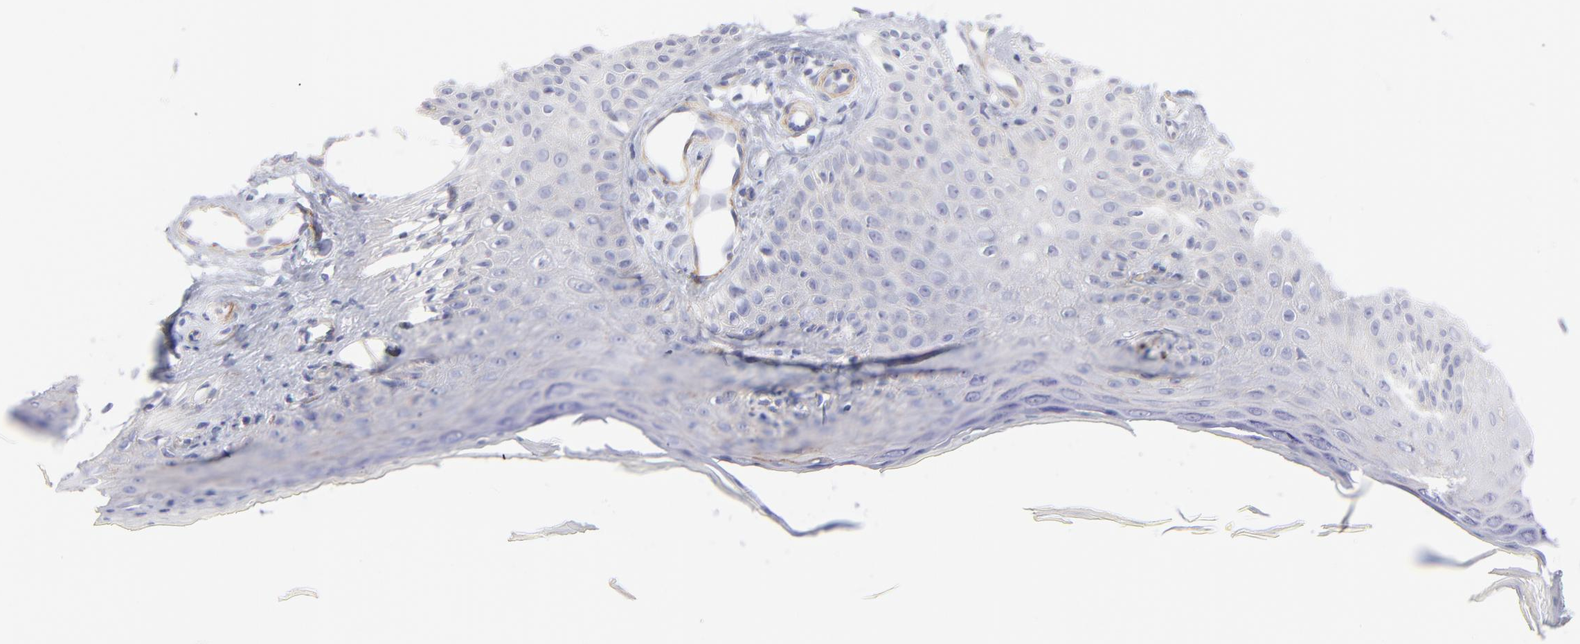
{"staining": {"intensity": "negative", "quantity": "none", "location": "none"}, "tissue": "skin cancer", "cell_type": "Tumor cells", "image_type": "cancer", "snomed": [{"axis": "morphology", "description": "Squamous cell carcinoma, NOS"}, {"axis": "topography", "description": "Skin"}], "caption": "IHC micrograph of skin cancer (squamous cell carcinoma) stained for a protein (brown), which reveals no positivity in tumor cells.", "gene": "ACTA2", "patient": {"sex": "female", "age": 40}}